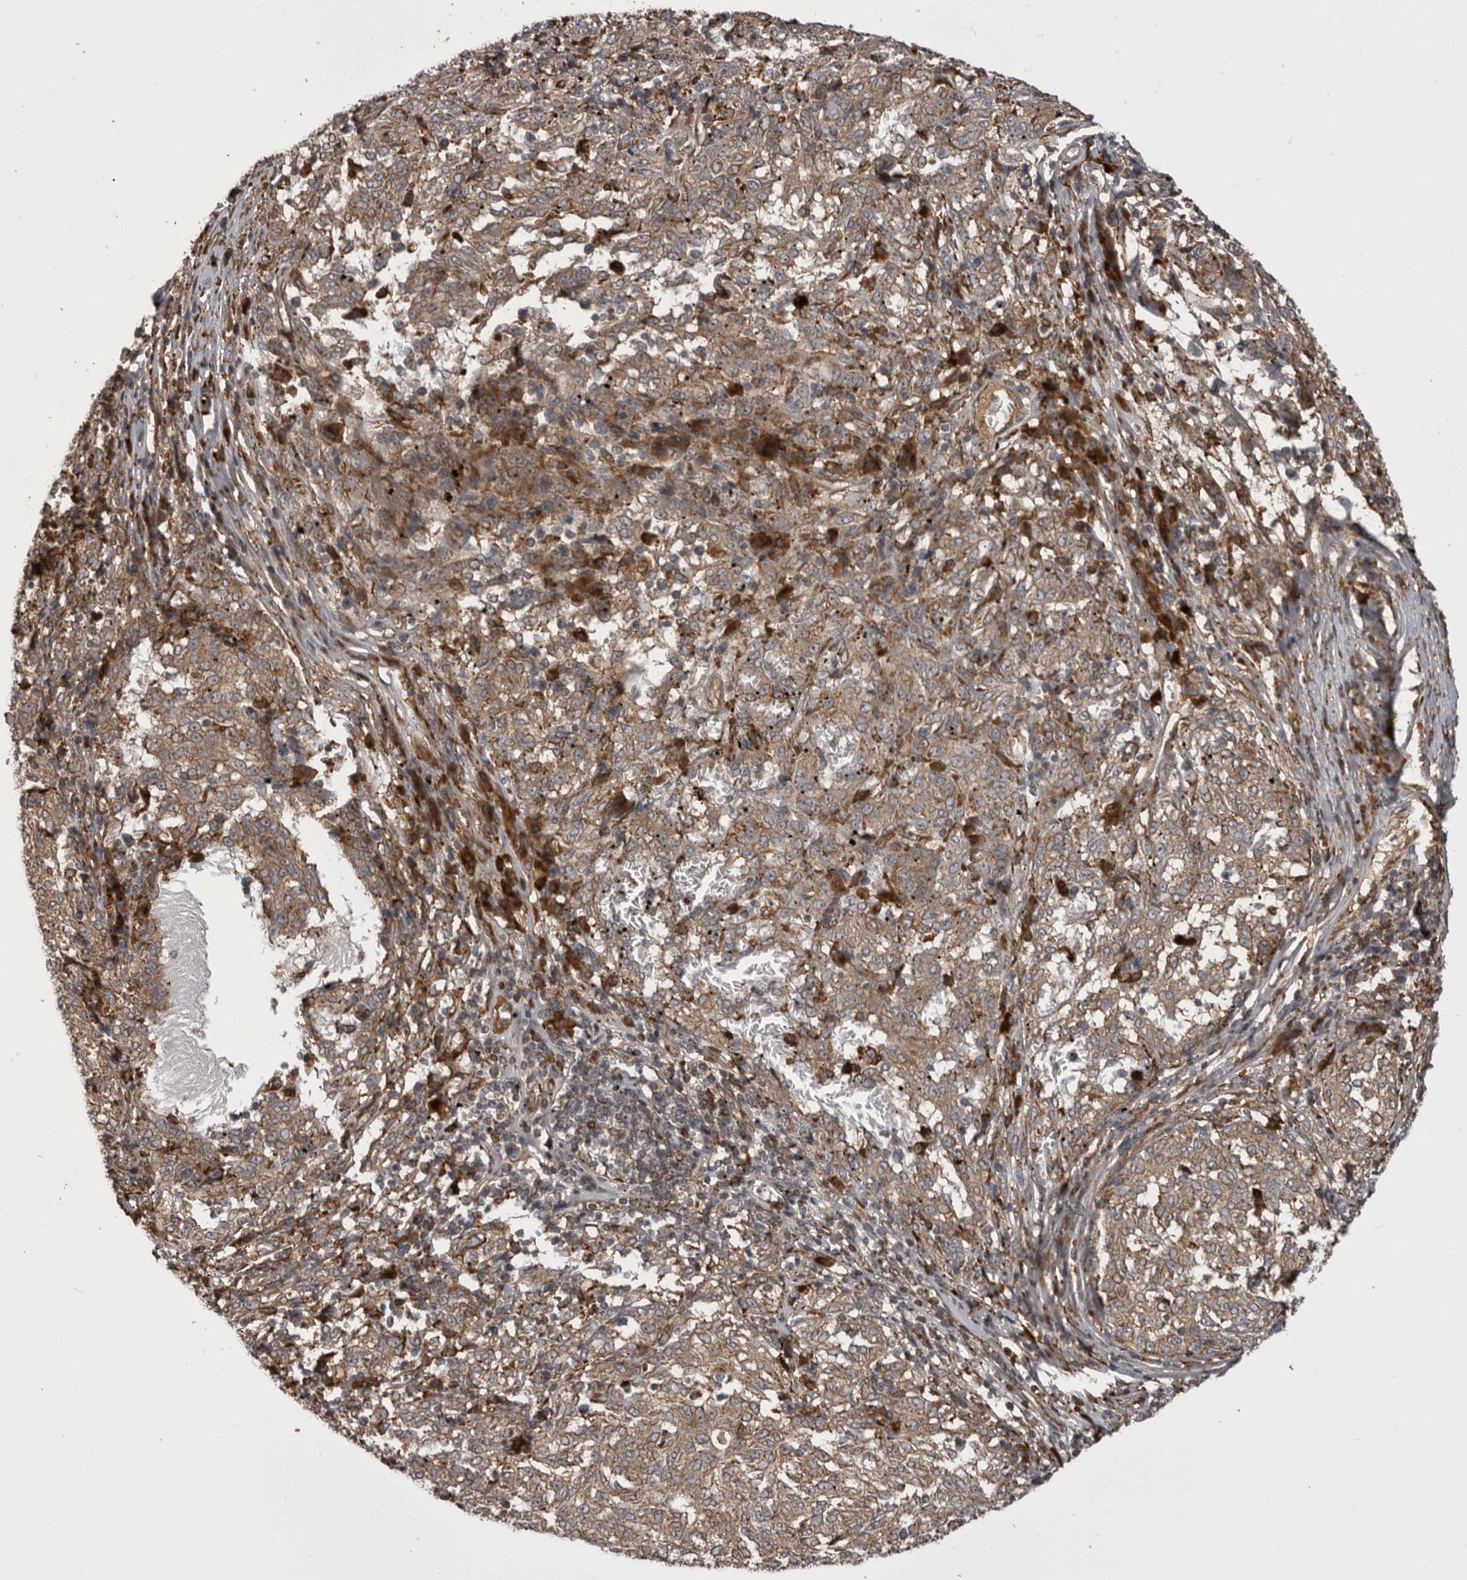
{"staining": {"intensity": "weak", "quantity": ">75%", "location": "cytoplasmic/membranous"}, "tissue": "melanoma", "cell_type": "Tumor cells", "image_type": "cancer", "snomed": [{"axis": "morphology", "description": "Malignant melanoma, NOS"}, {"axis": "topography", "description": "Skin"}], "caption": "Brown immunohistochemical staining in human melanoma shows weak cytoplasmic/membranous positivity in about >75% of tumor cells.", "gene": "RAB3GAP2", "patient": {"sex": "female", "age": 72}}